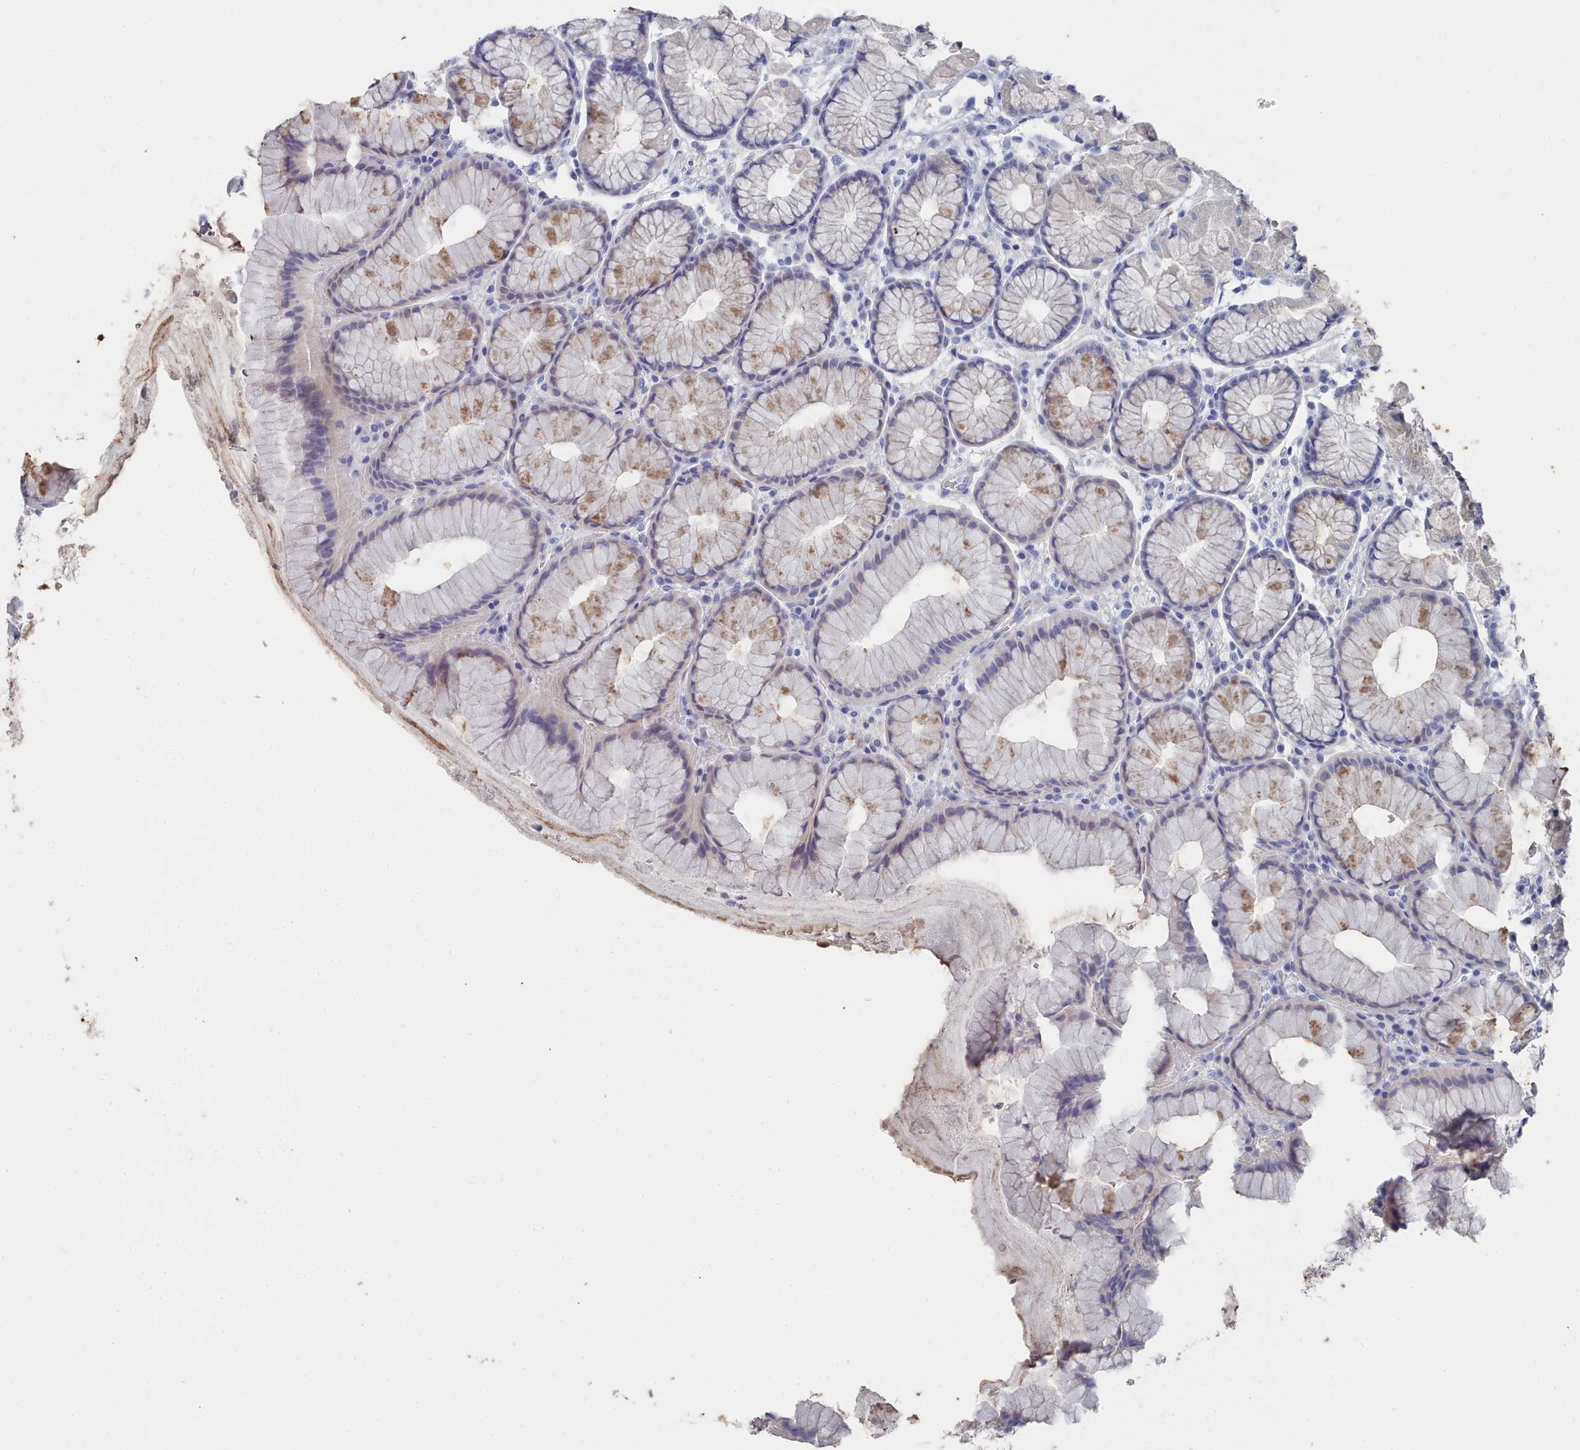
{"staining": {"intensity": "moderate", "quantity": "<25%", "location": "cytoplasmic/membranous"}, "tissue": "stomach", "cell_type": "Glandular cells", "image_type": "normal", "snomed": [{"axis": "morphology", "description": "Normal tissue, NOS"}, {"axis": "topography", "description": "Stomach"}], "caption": "Protein positivity by IHC shows moderate cytoplasmic/membranous expression in approximately <25% of glandular cells in normal stomach.", "gene": "ACAD11", "patient": {"sex": "male", "age": 57}}